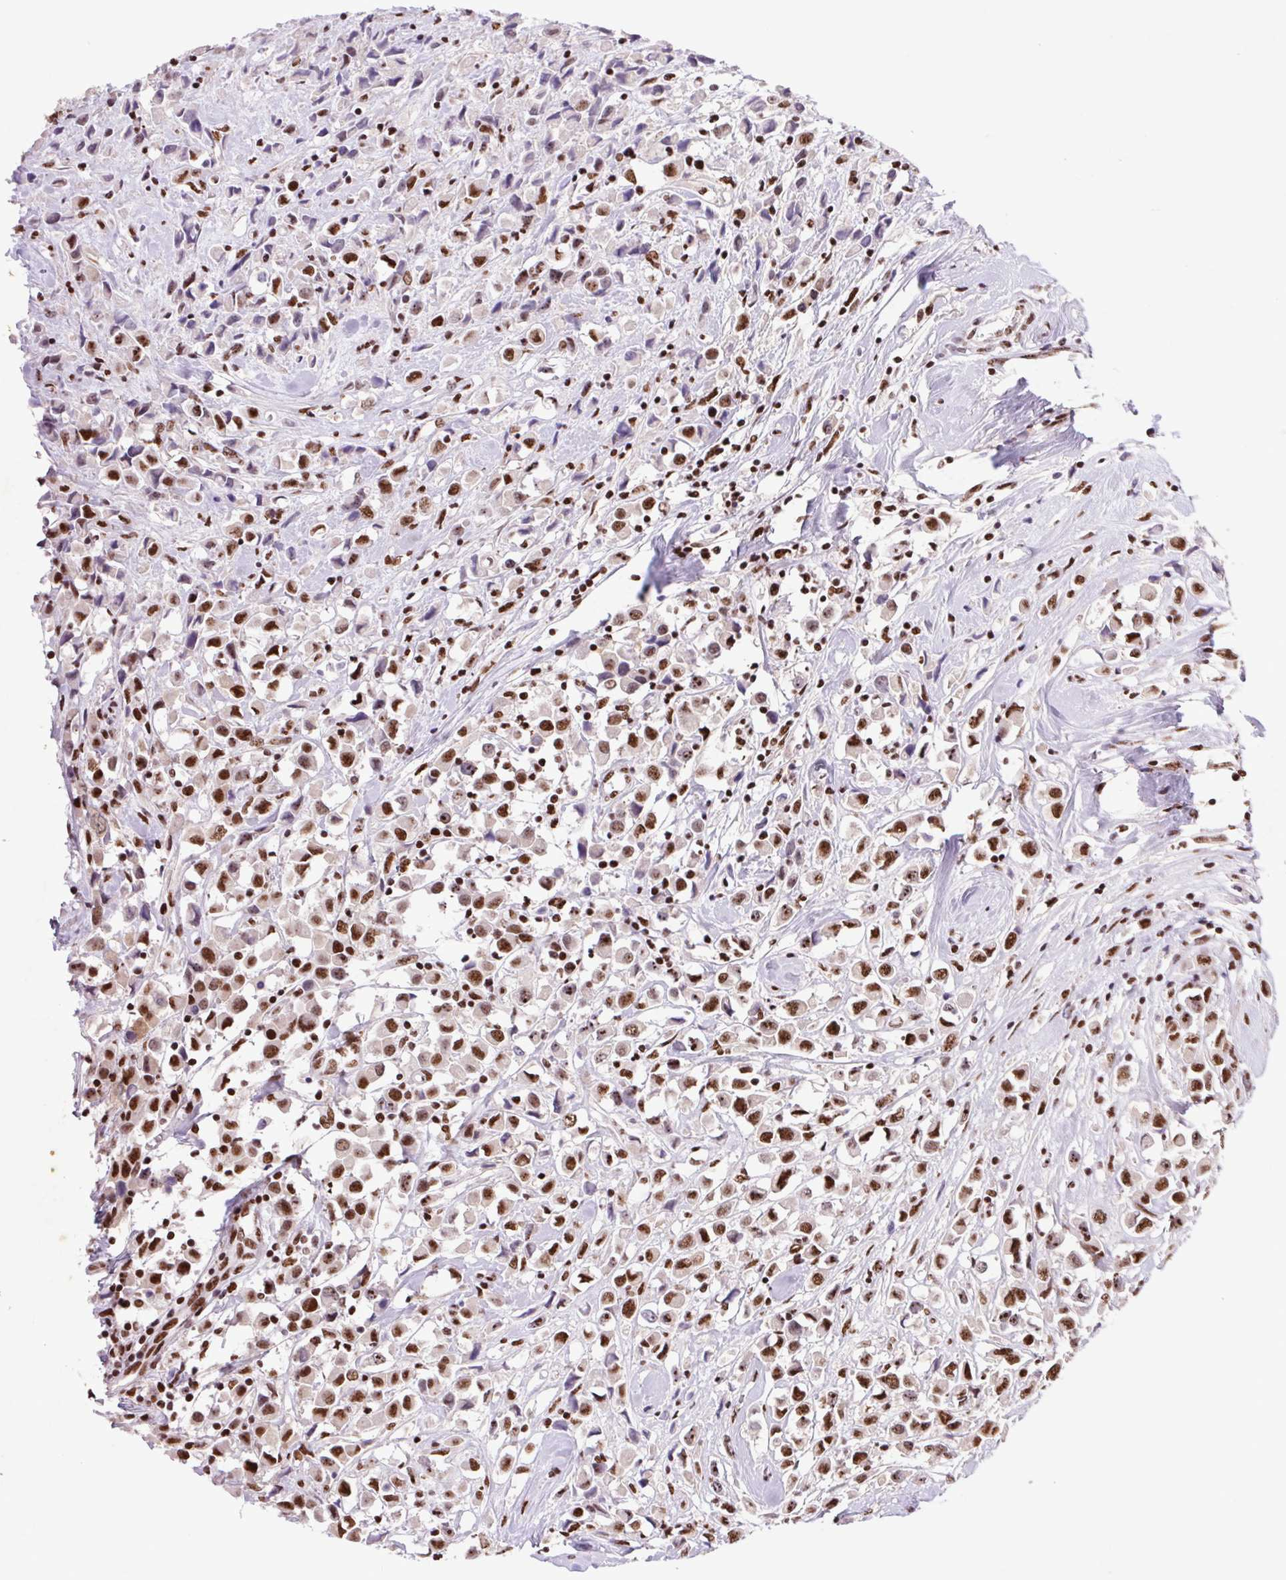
{"staining": {"intensity": "strong", "quantity": ">75%", "location": "nuclear"}, "tissue": "breast cancer", "cell_type": "Tumor cells", "image_type": "cancer", "snomed": [{"axis": "morphology", "description": "Duct carcinoma"}, {"axis": "topography", "description": "Breast"}], "caption": "Human breast cancer stained with a protein marker demonstrates strong staining in tumor cells.", "gene": "LDLRAD4", "patient": {"sex": "female", "age": 61}}